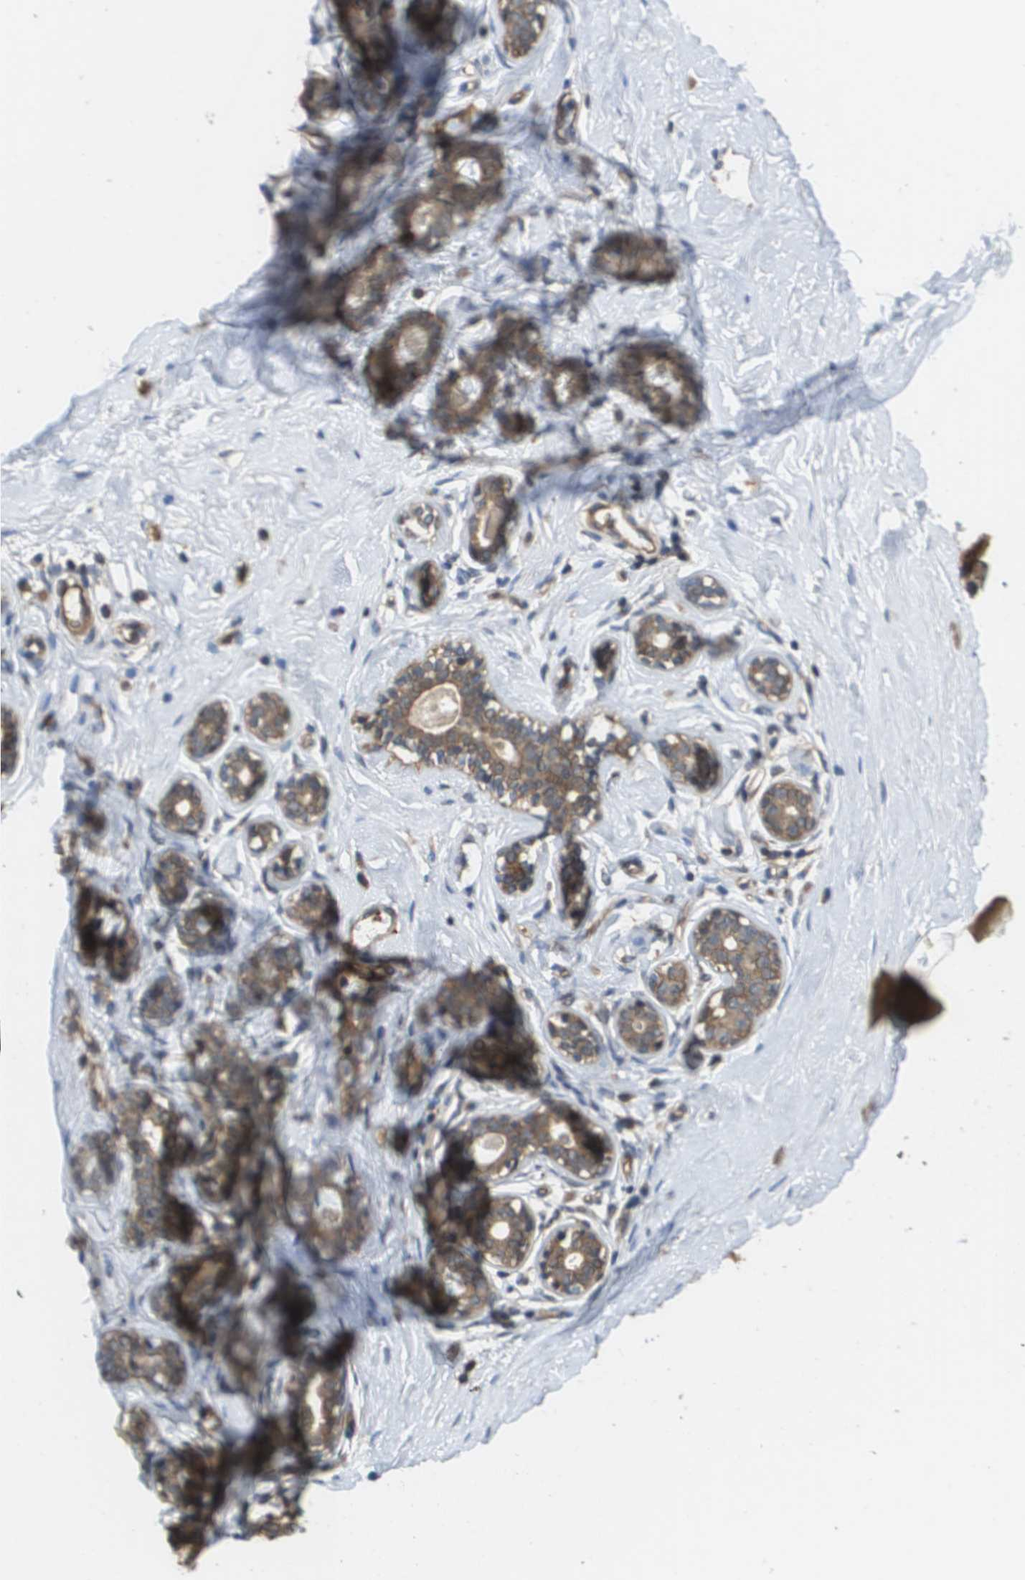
{"staining": {"intensity": "weak", "quantity": "25%-75%", "location": "cytoplasmic/membranous"}, "tissue": "breast", "cell_type": "Adipocytes", "image_type": "normal", "snomed": [{"axis": "morphology", "description": "Normal tissue, NOS"}, {"axis": "topography", "description": "Breast"}], "caption": "Immunohistochemical staining of unremarkable human breast reveals low levels of weak cytoplasmic/membranous expression in about 25%-75% of adipocytes. The staining was performed using DAB to visualize the protein expression in brown, while the nuclei were stained in blue with hematoxylin (Magnification: 20x).", "gene": "RBM38", "patient": {"sex": "female", "age": 23}}